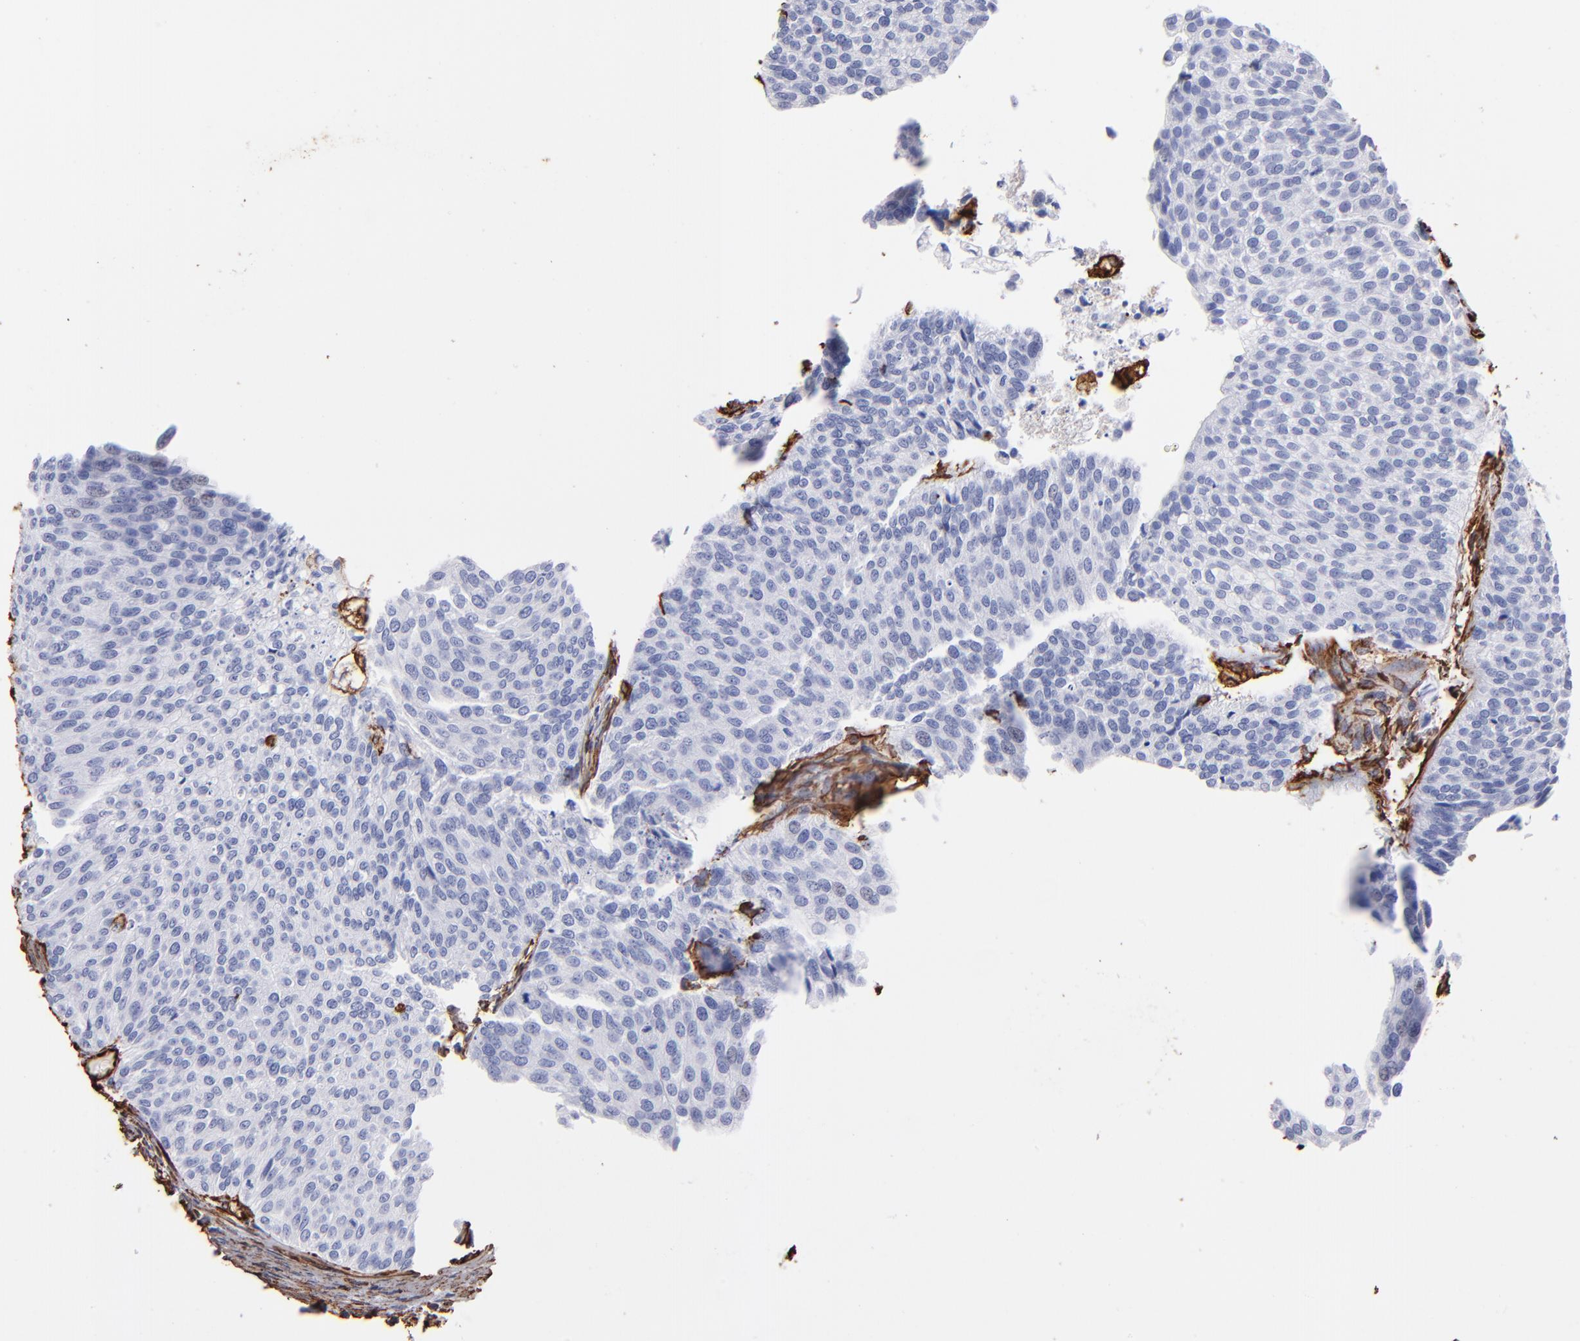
{"staining": {"intensity": "strong", "quantity": "<25%", "location": "cytoplasmic/membranous"}, "tissue": "urothelial cancer", "cell_type": "Tumor cells", "image_type": "cancer", "snomed": [{"axis": "morphology", "description": "Urothelial carcinoma, Low grade"}, {"axis": "topography", "description": "Urinary bladder"}], "caption": "Approximately <25% of tumor cells in human urothelial cancer show strong cytoplasmic/membranous protein staining as visualized by brown immunohistochemical staining.", "gene": "VIM", "patient": {"sex": "male", "age": 84}}